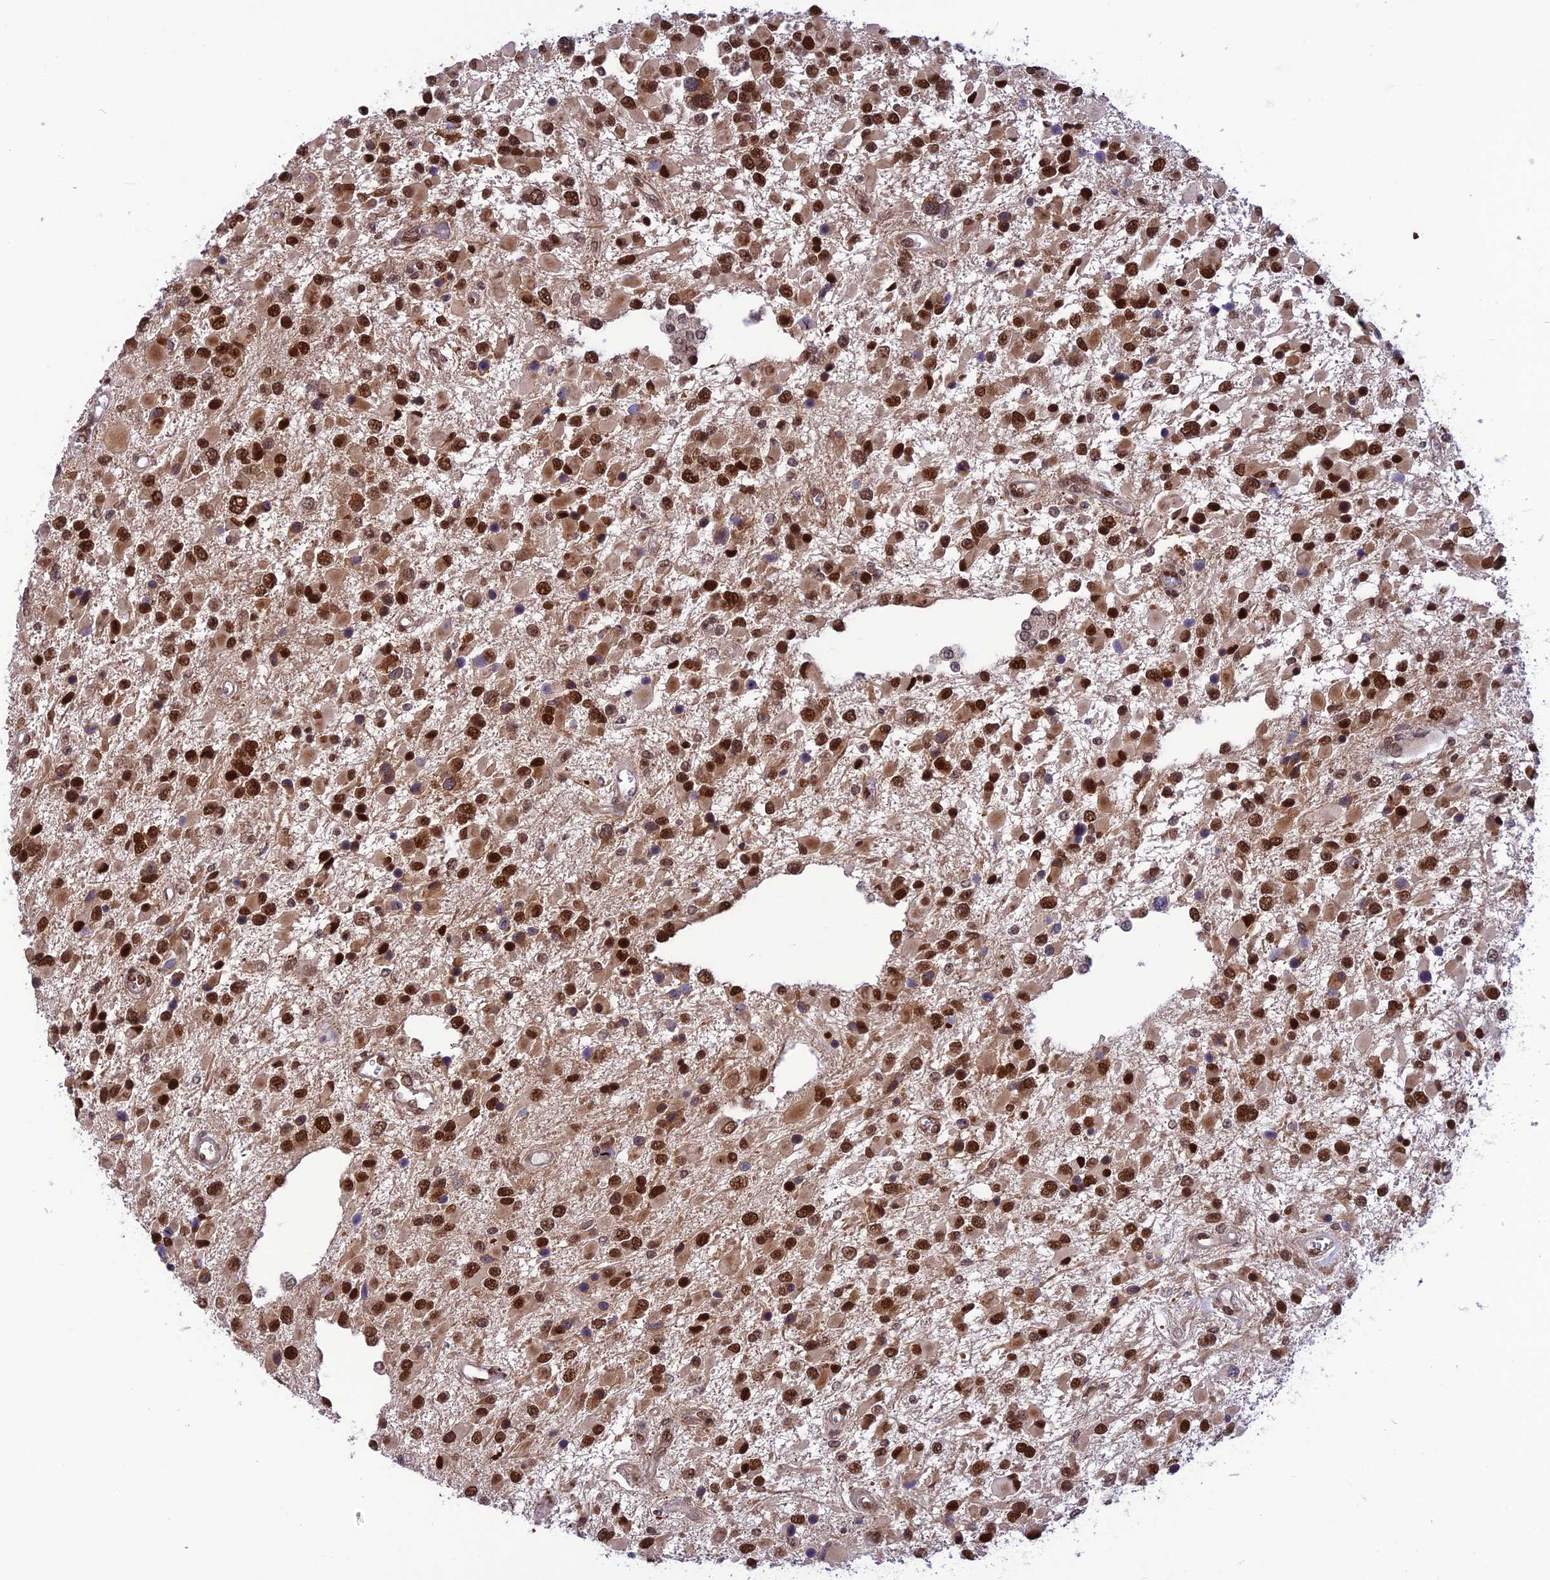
{"staining": {"intensity": "strong", "quantity": ">75%", "location": "nuclear"}, "tissue": "glioma", "cell_type": "Tumor cells", "image_type": "cancer", "snomed": [{"axis": "morphology", "description": "Glioma, malignant, High grade"}, {"axis": "topography", "description": "Brain"}], "caption": "High-magnification brightfield microscopy of glioma stained with DAB (brown) and counterstained with hematoxylin (blue). tumor cells exhibit strong nuclear positivity is appreciated in about>75% of cells.", "gene": "RTRAF", "patient": {"sex": "male", "age": 53}}